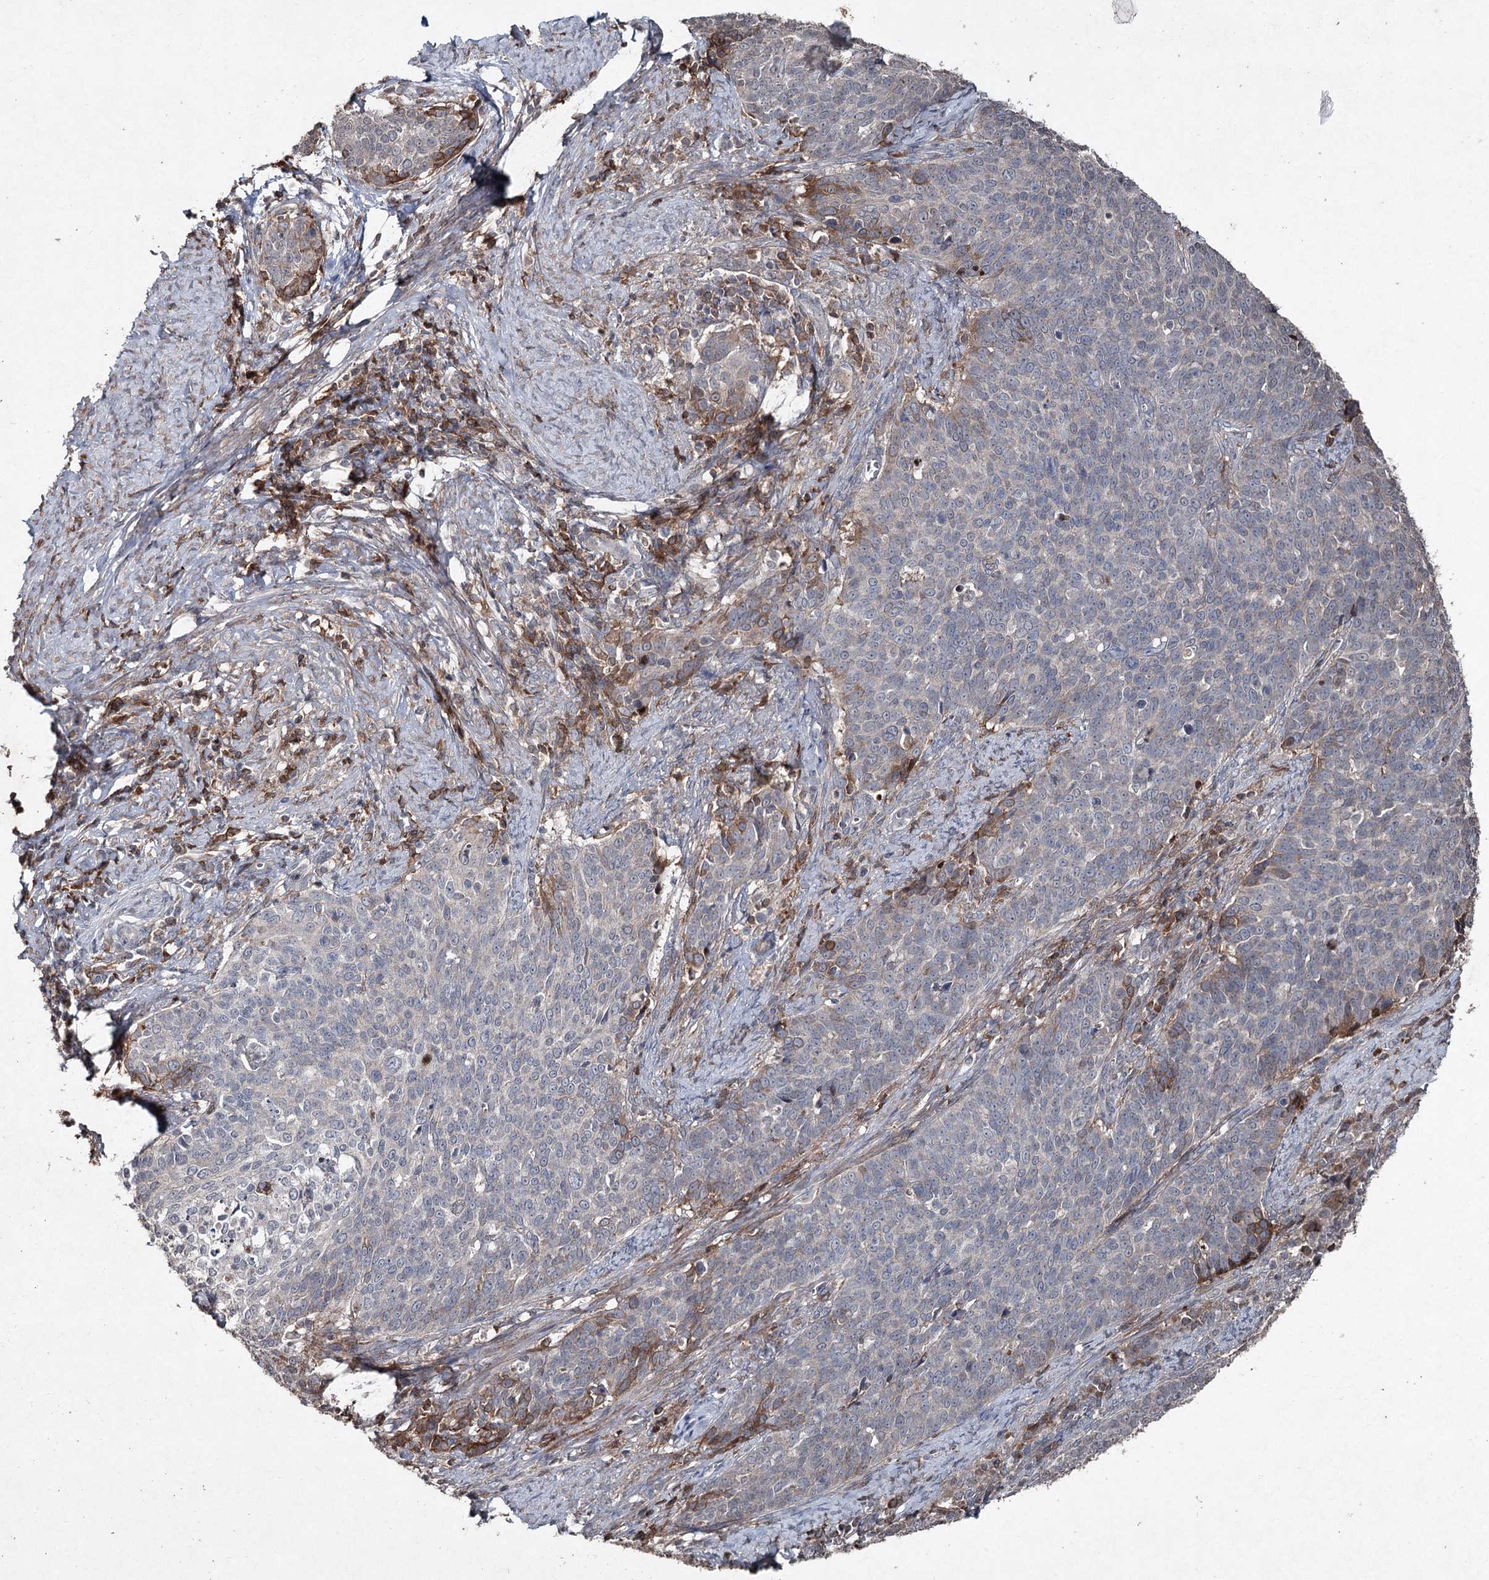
{"staining": {"intensity": "moderate", "quantity": "<25%", "location": "cytoplasmic/membranous"}, "tissue": "cervical cancer", "cell_type": "Tumor cells", "image_type": "cancer", "snomed": [{"axis": "morphology", "description": "Squamous cell carcinoma, NOS"}, {"axis": "topography", "description": "Cervix"}], "caption": "DAB (3,3'-diaminobenzidine) immunohistochemical staining of cervical cancer (squamous cell carcinoma) exhibits moderate cytoplasmic/membranous protein positivity in approximately <25% of tumor cells.", "gene": "PGLYRP2", "patient": {"sex": "female", "age": 39}}